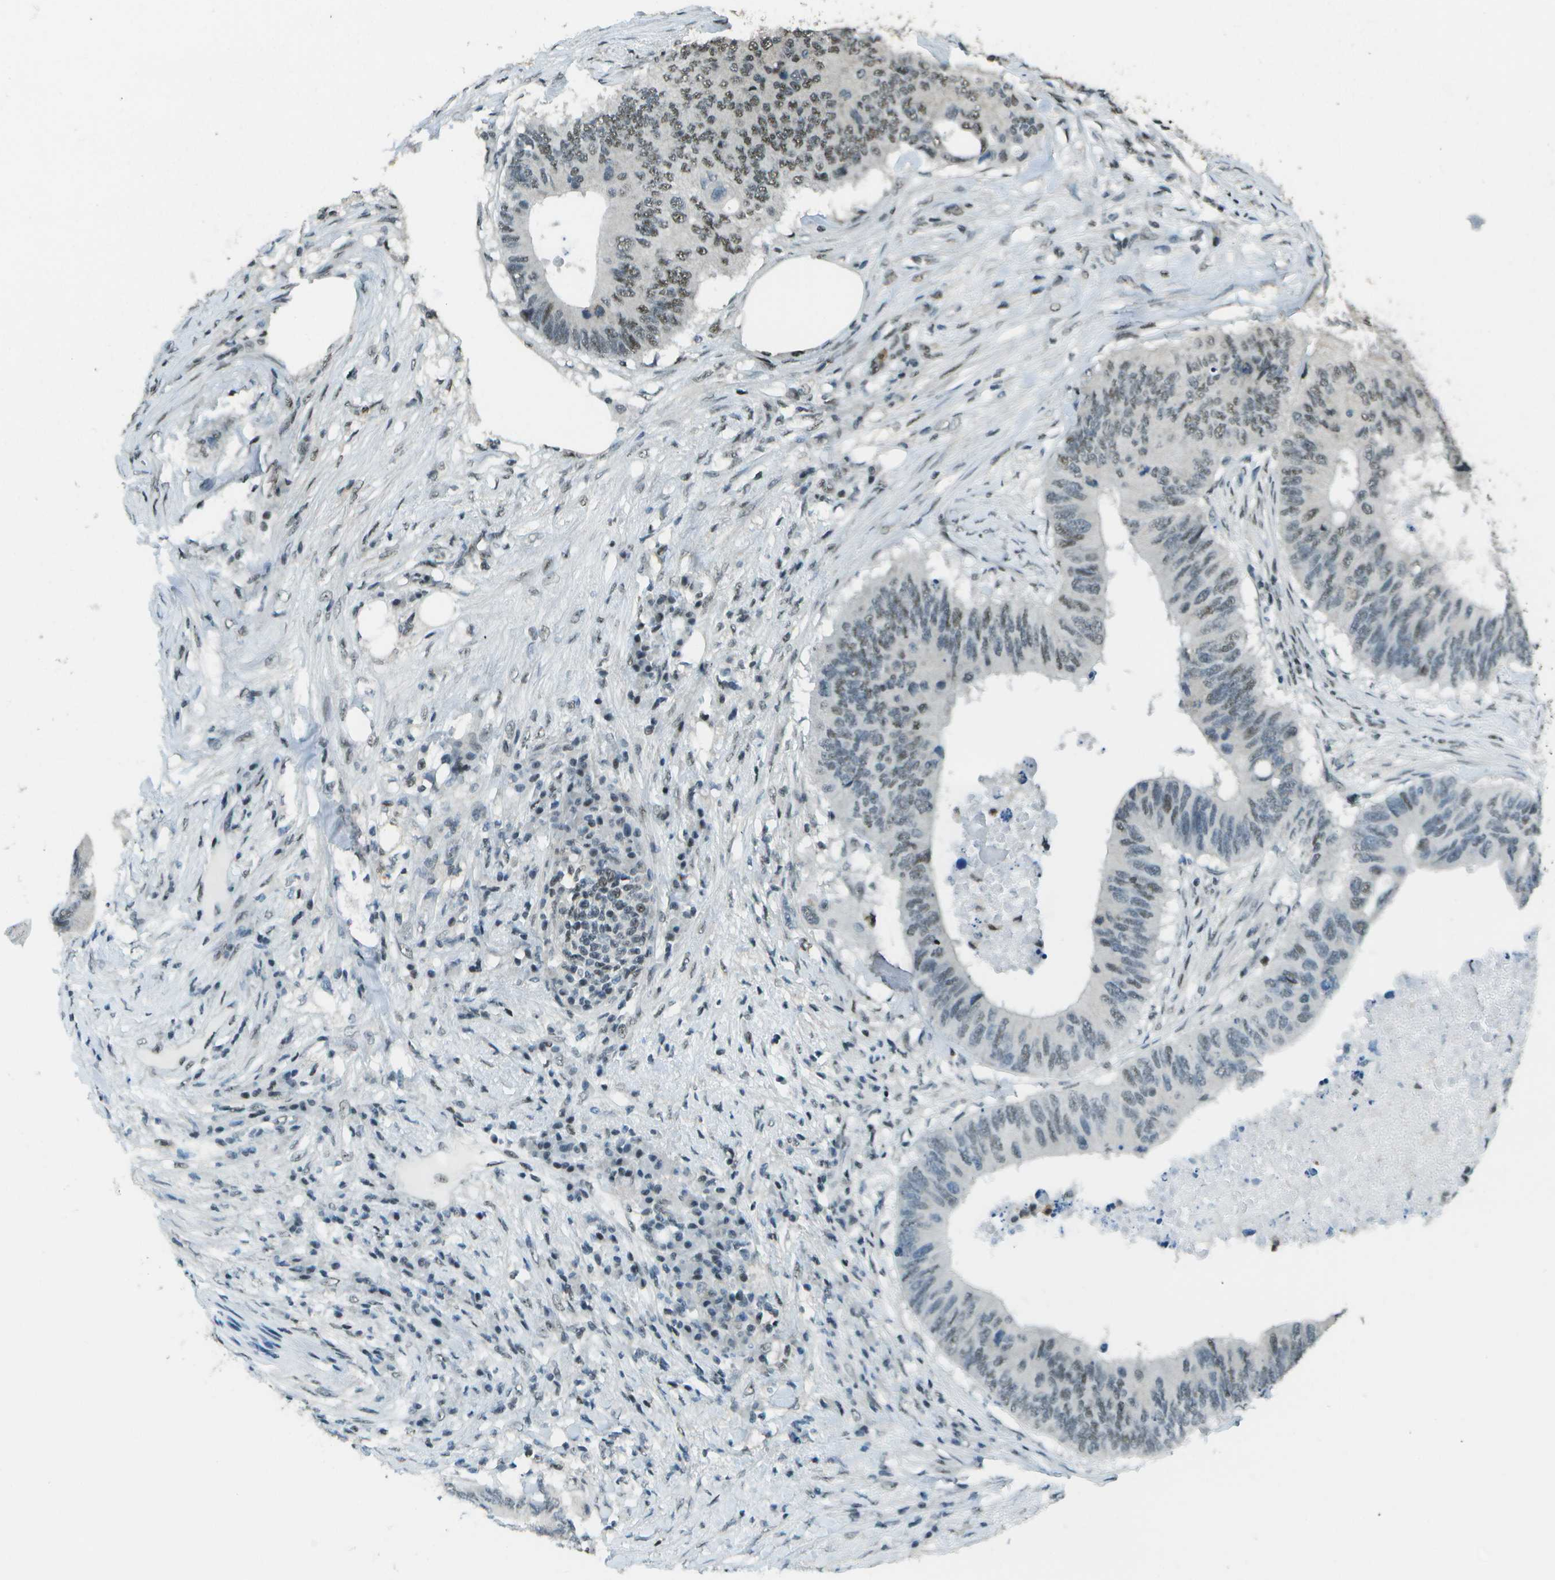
{"staining": {"intensity": "weak", "quantity": "<25%", "location": "nuclear"}, "tissue": "colorectal cancer", "cell_type": "Tumor cells", "image_type": "cancer", "snomed": [{"axis": "morphology", "description": "Adenocarcinoma, NOS"}, {"axis": "topography", "description": "Colon"}], "caption": "Tumor cells show no significant staining in colorectal adenocarcinoma.", "gene": "DEPDC1", "patient": {"sex": "male", "age": 71}}